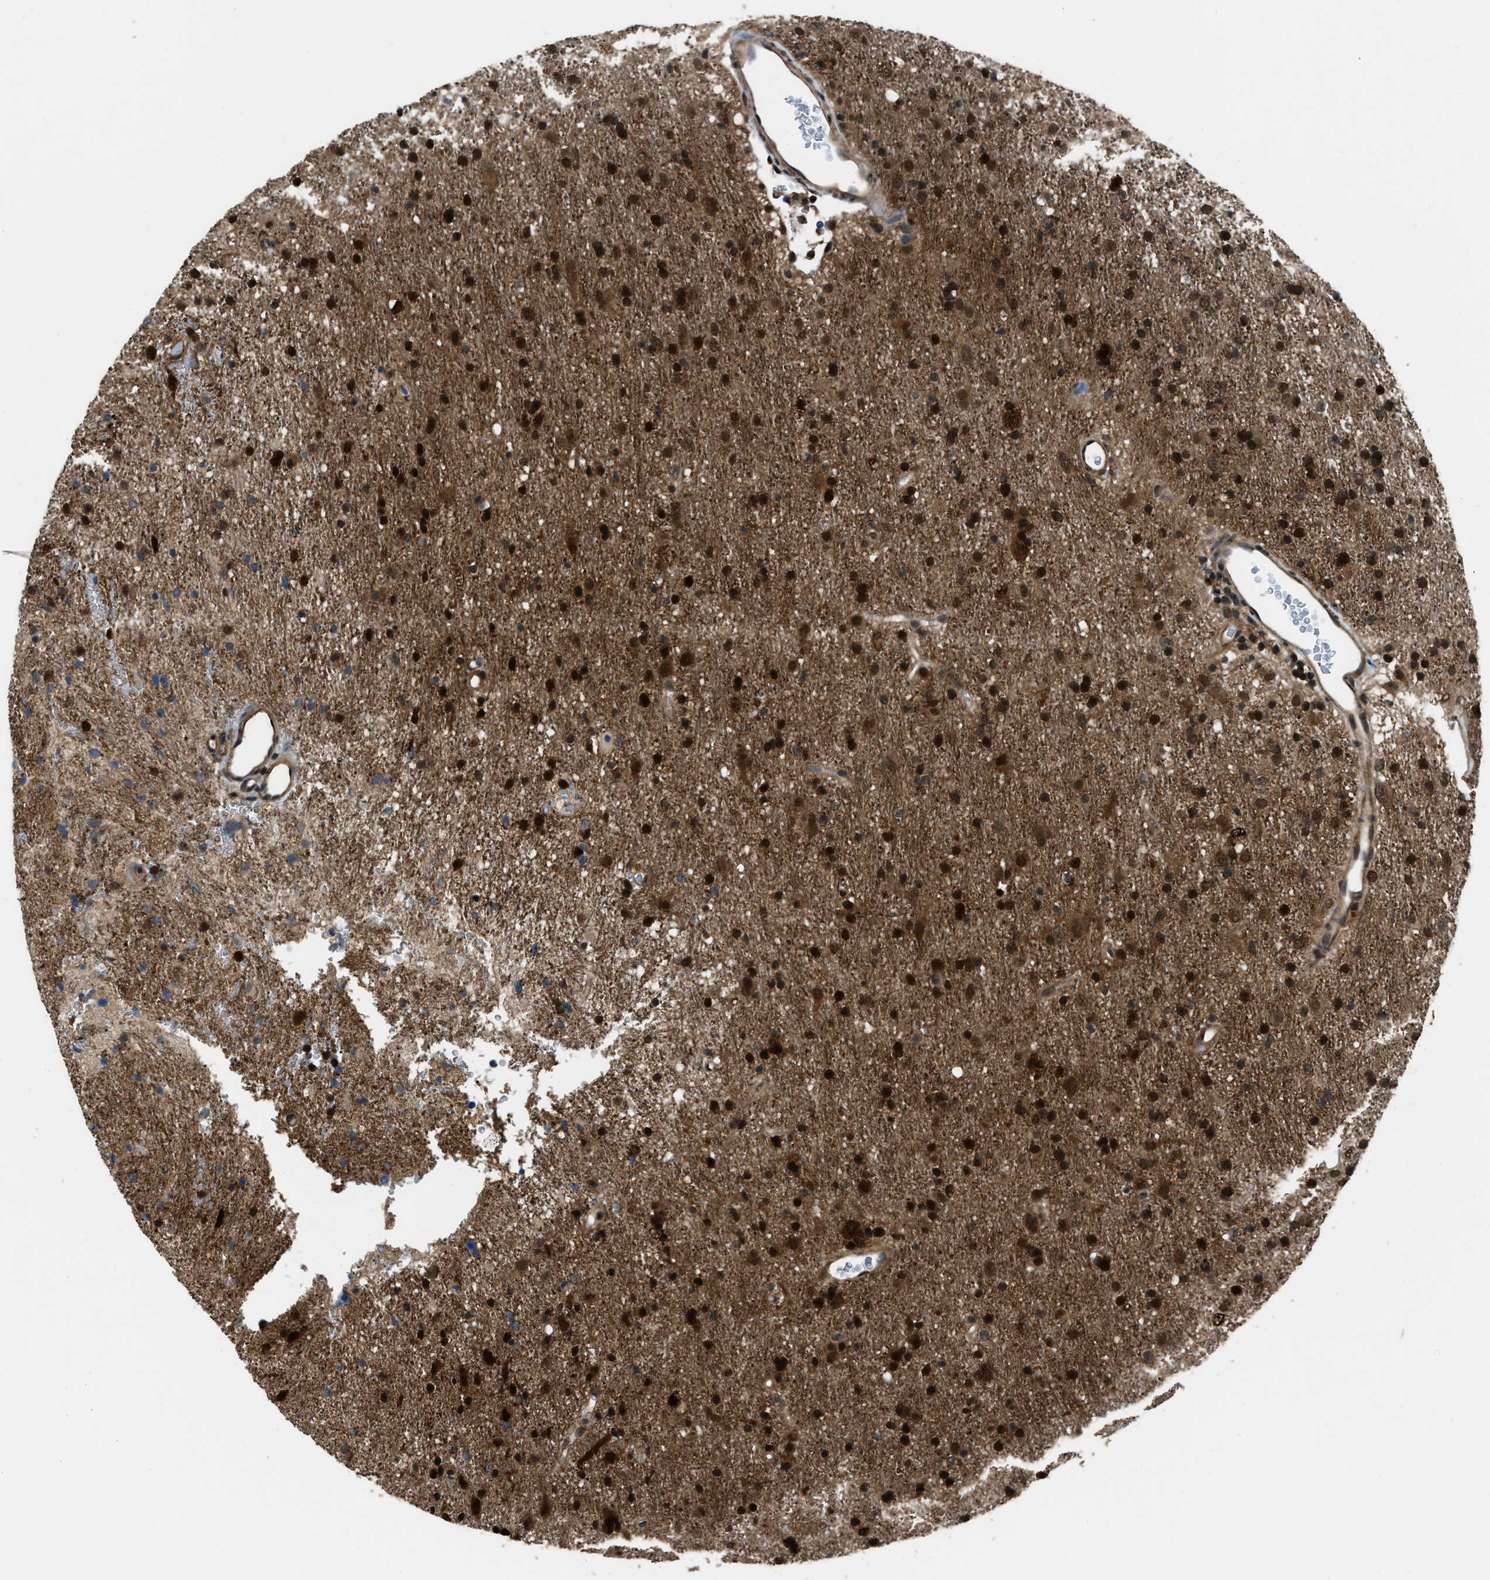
{"staining": {"intensity": "strong", "quantity": ">75%", "location": "cytoplasmic/membranous,nuclear"}, "tissue": "glioma", "cell_type": "Tumor cells", "image_type": "cancer", "snomed": [{"axis": "morphology", "description": "Glioma, malignant, Low grade"}, {"axis": "topography", "description": "Brain"}], "caption": "Tumor cells display high levels of strong cytoplasmic/membranous and nuclear expression in about >75% of cells in malignant low-grade glioma.", "gene": "NUDCD3", "patient": {"sex": "male", "age": 77}}